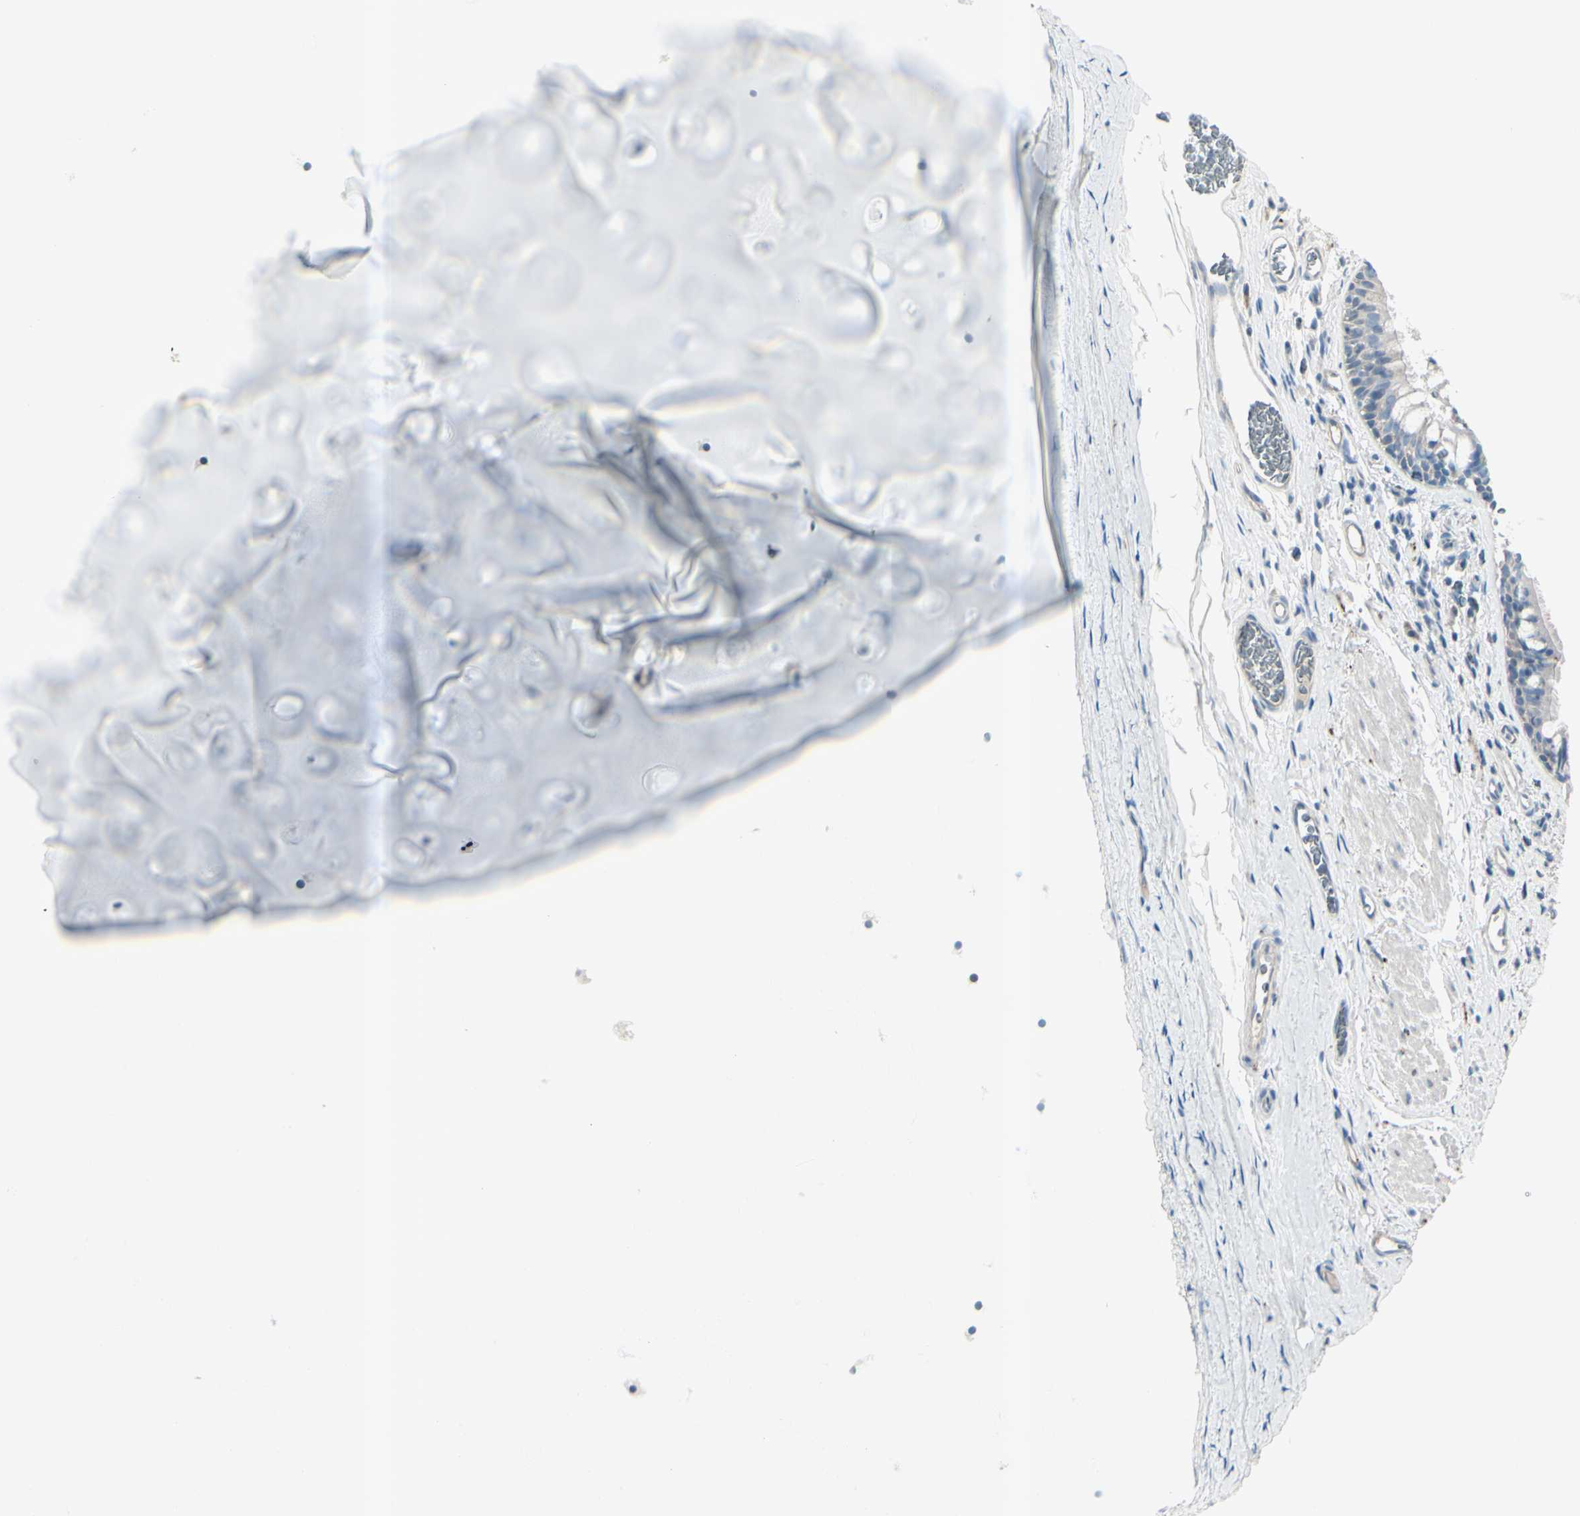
{"staining": {"intensity": "weak", "quantity": "<25%", "location": "cytoplasmic/membranous"}, "tissue": "bronchus", "cell_type": "Respiratory epithelial cells", "image_type": "normal", "snomed": [{"axis": "morphology", "description": "Normal tissue, NOS"}, {"axis": "morphology", "description": "Malignant melanoma, Metastatic site"}, {"axis": "topography", "description": "Bronchus"}, {"axis": "topography", "description": "Lung"}], "caption": "Immunohistochemistry image of unremarkable bronchus: human bronchus stained with DAB (3,3'-diaminobenzidine) displays no significant protein staining in respiratory epithelial cells. Nuclei are stained in blue.", "gene": "GPR34", "patient": {"sex": "male", "age": 64}}